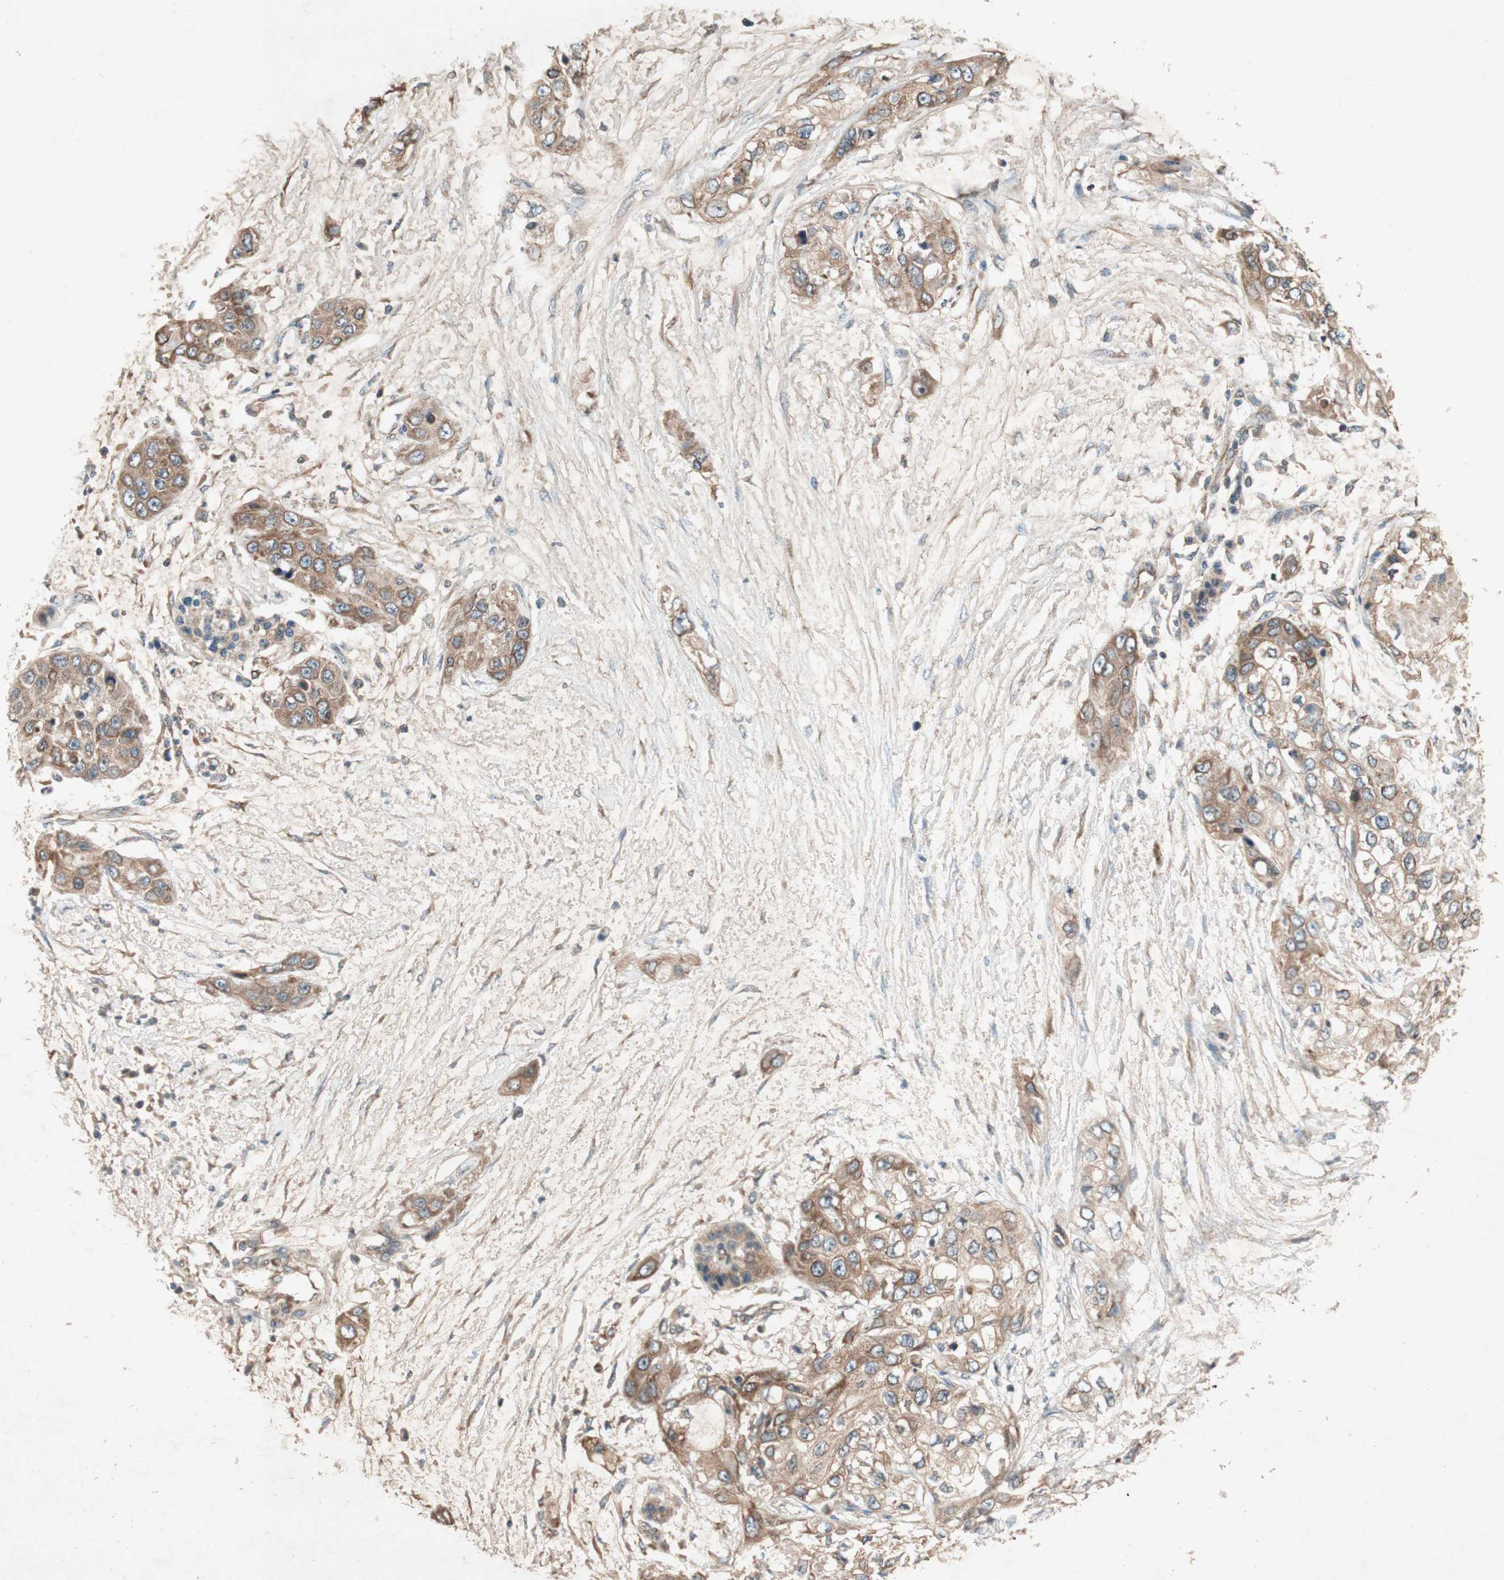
{"staining": {"intensity": "moderate", "quantity": ">75%", "location": "cytoplasmic/membranous"}, "tissue": "pancreatic cancer", "cell_type": "Tumor cells", "image_type": "cancer", "snomed": [{"axis": "morphology", "description": "Adenocarcinoma, NOS"}, {"axis": "topography", "description": "Pancreas"}], "caption": "High-power microscopy captured an immunohistochemistry photomicrograph of pancreatic cancer (adenocarcinoma), revealing moderate cytoplasmic/membranous positivity in about >75% of tumor cells.", "gene": "SOCS2", "patient": {"sex": "female", "age": 70}}